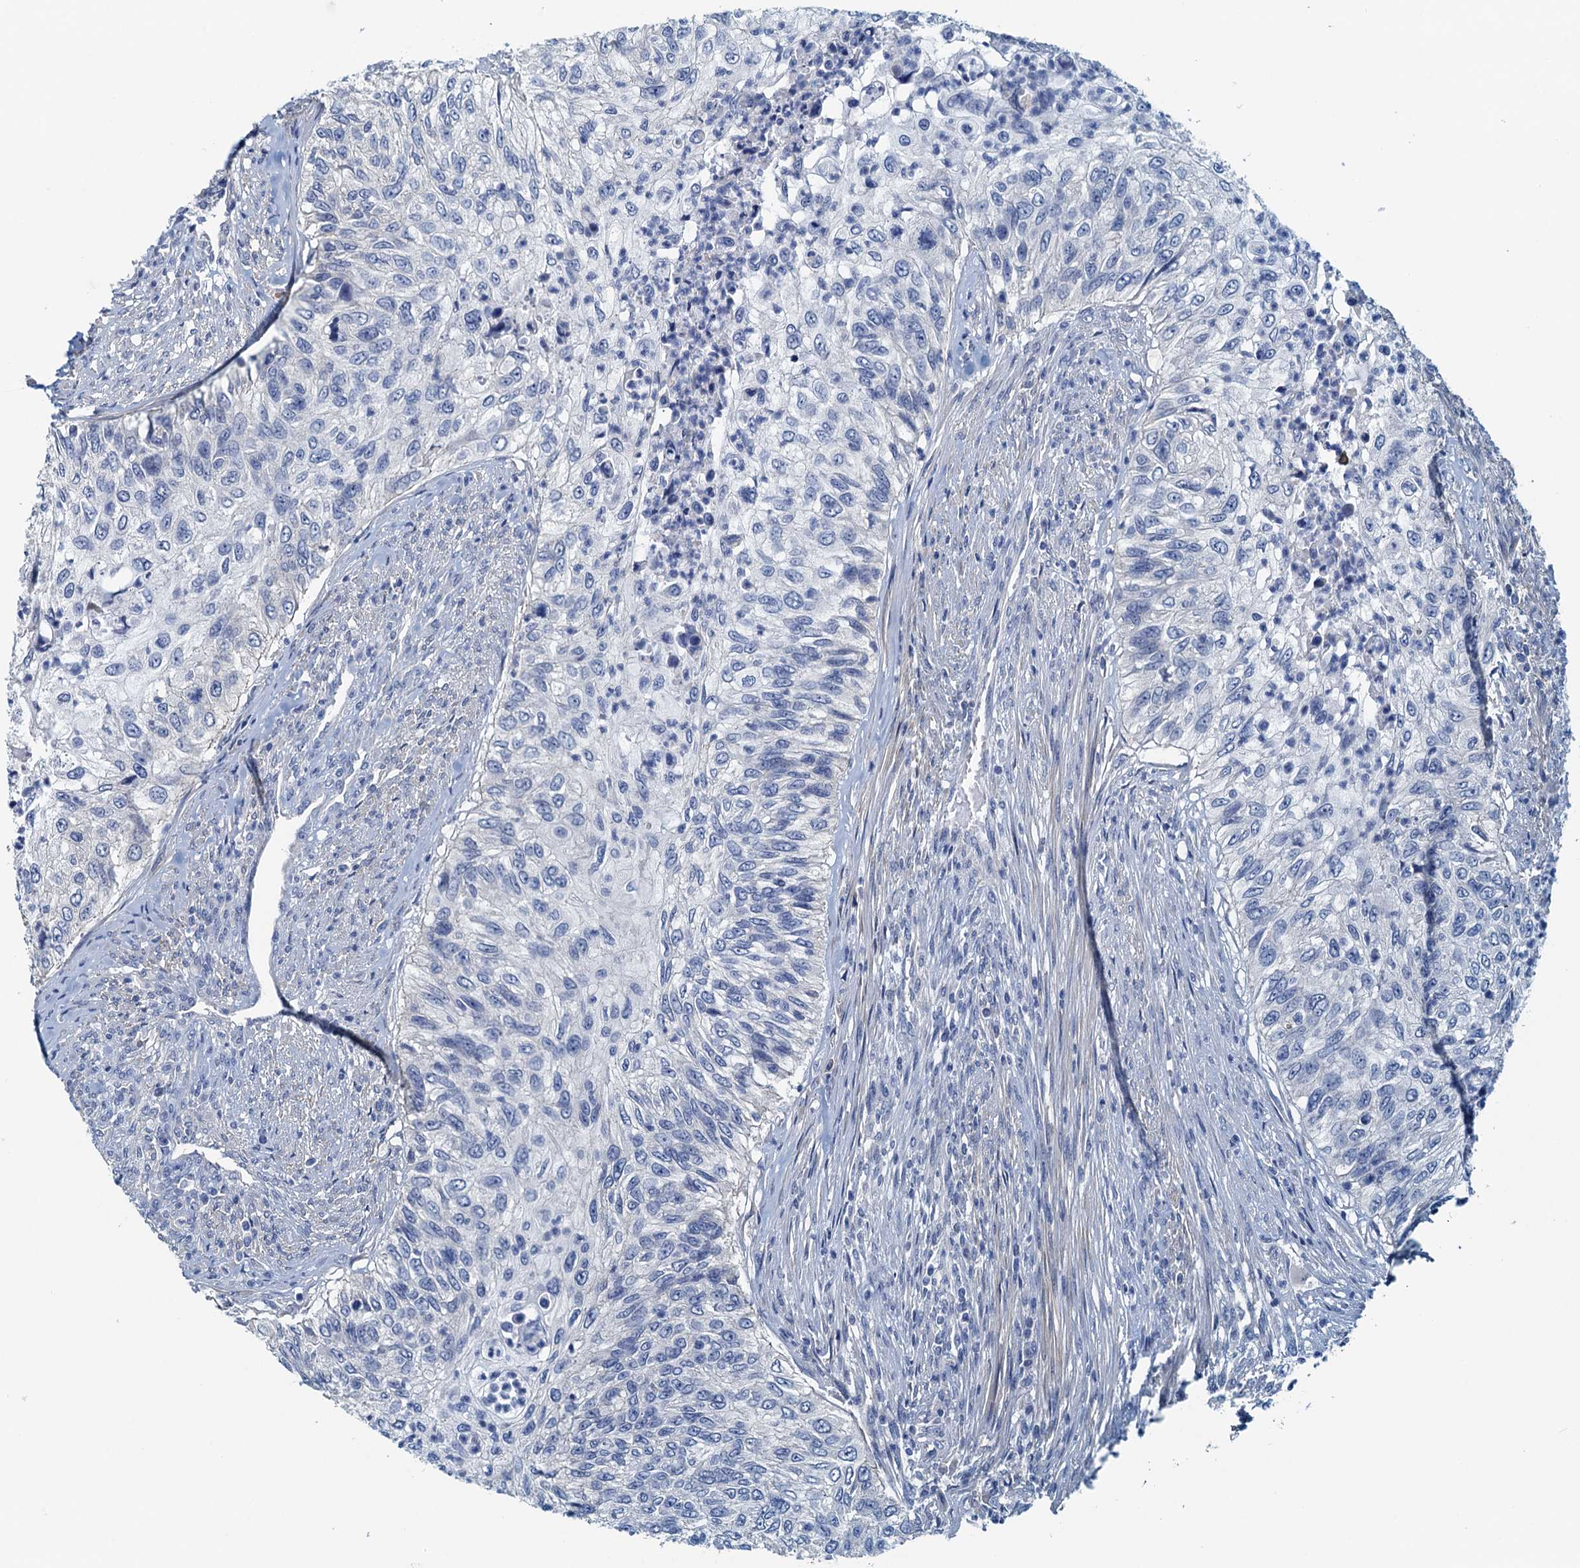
{"staining": {"intensity": "negative", "quantity": "none", "location": "none"}, "tissue": "urothelial cancer", "cell_type": "Tumor cells", "image_type": "cancer", "snomed": [{"axis": "morphology", "description": "Urothelial carcinoma, High grade"}, {"axis": "topography", "description": "Urinary bladder"}], "caption": "IHC micrograph of neoplastic tissue: urothelial cancer stained with DAB (3,3'-diaminobenzidine) displays no significant protein staining in tumor cells.", "gene": "DTD1", "patient": {"sex": "female", "age": 60}}